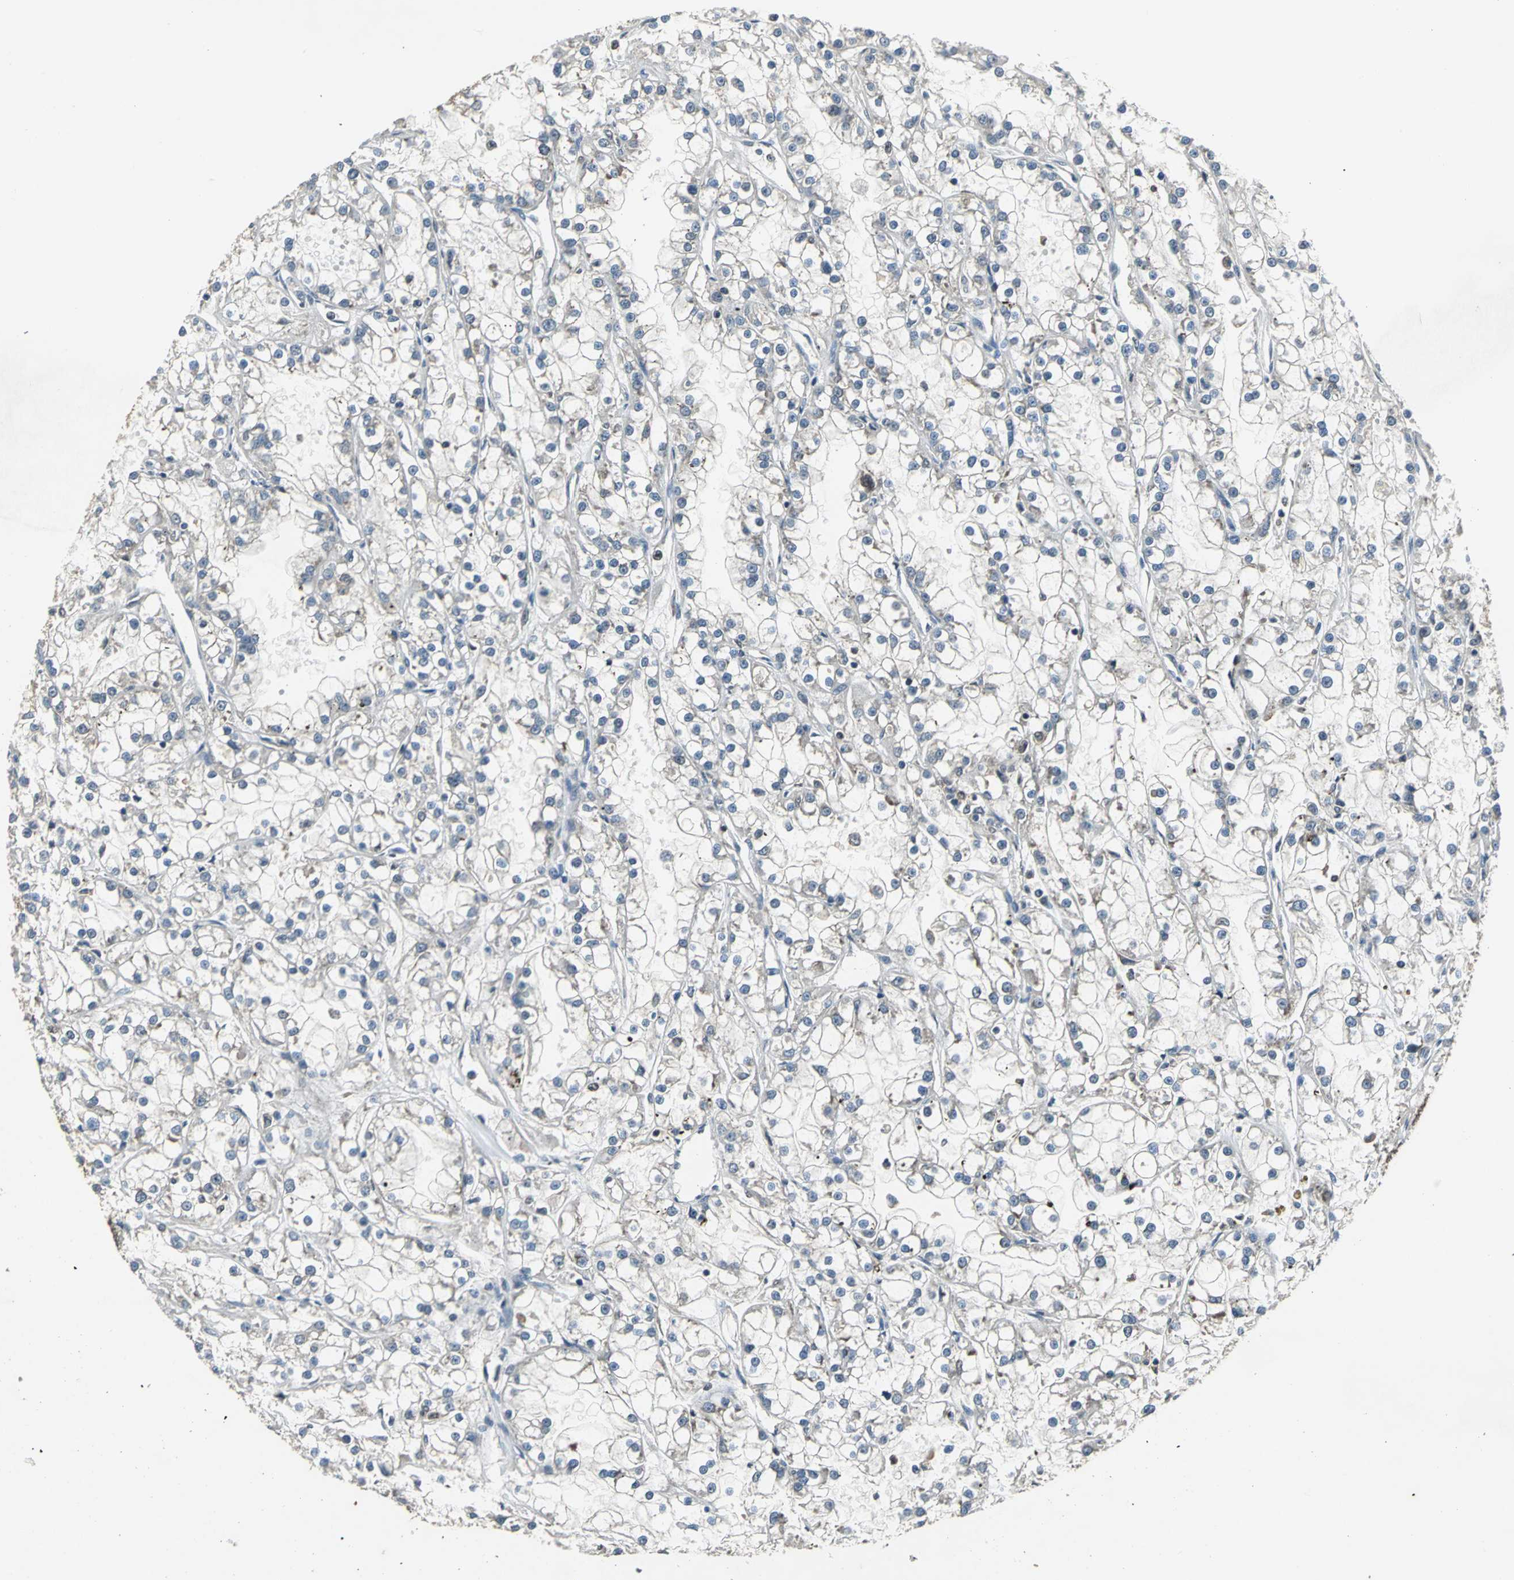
{"staining": {"intensity": "negative", "quantity": "none", "location": "none"}, "tissue": "renal cancer", "cell_type": "Tumor cells", "image_type": "cancer", "snomed": [{"axis": "morphology", "description": "Adenocarcinoma, NOS"}, {"axis": "topography", "description": "Kidney"}], "caption": "Micrograph shows no protein expression in tumor cells of renal cancer (adenocarcinoma) tissue.", "gene": "EIF2B2", "patient": {"sex": "female", "age": 52}}